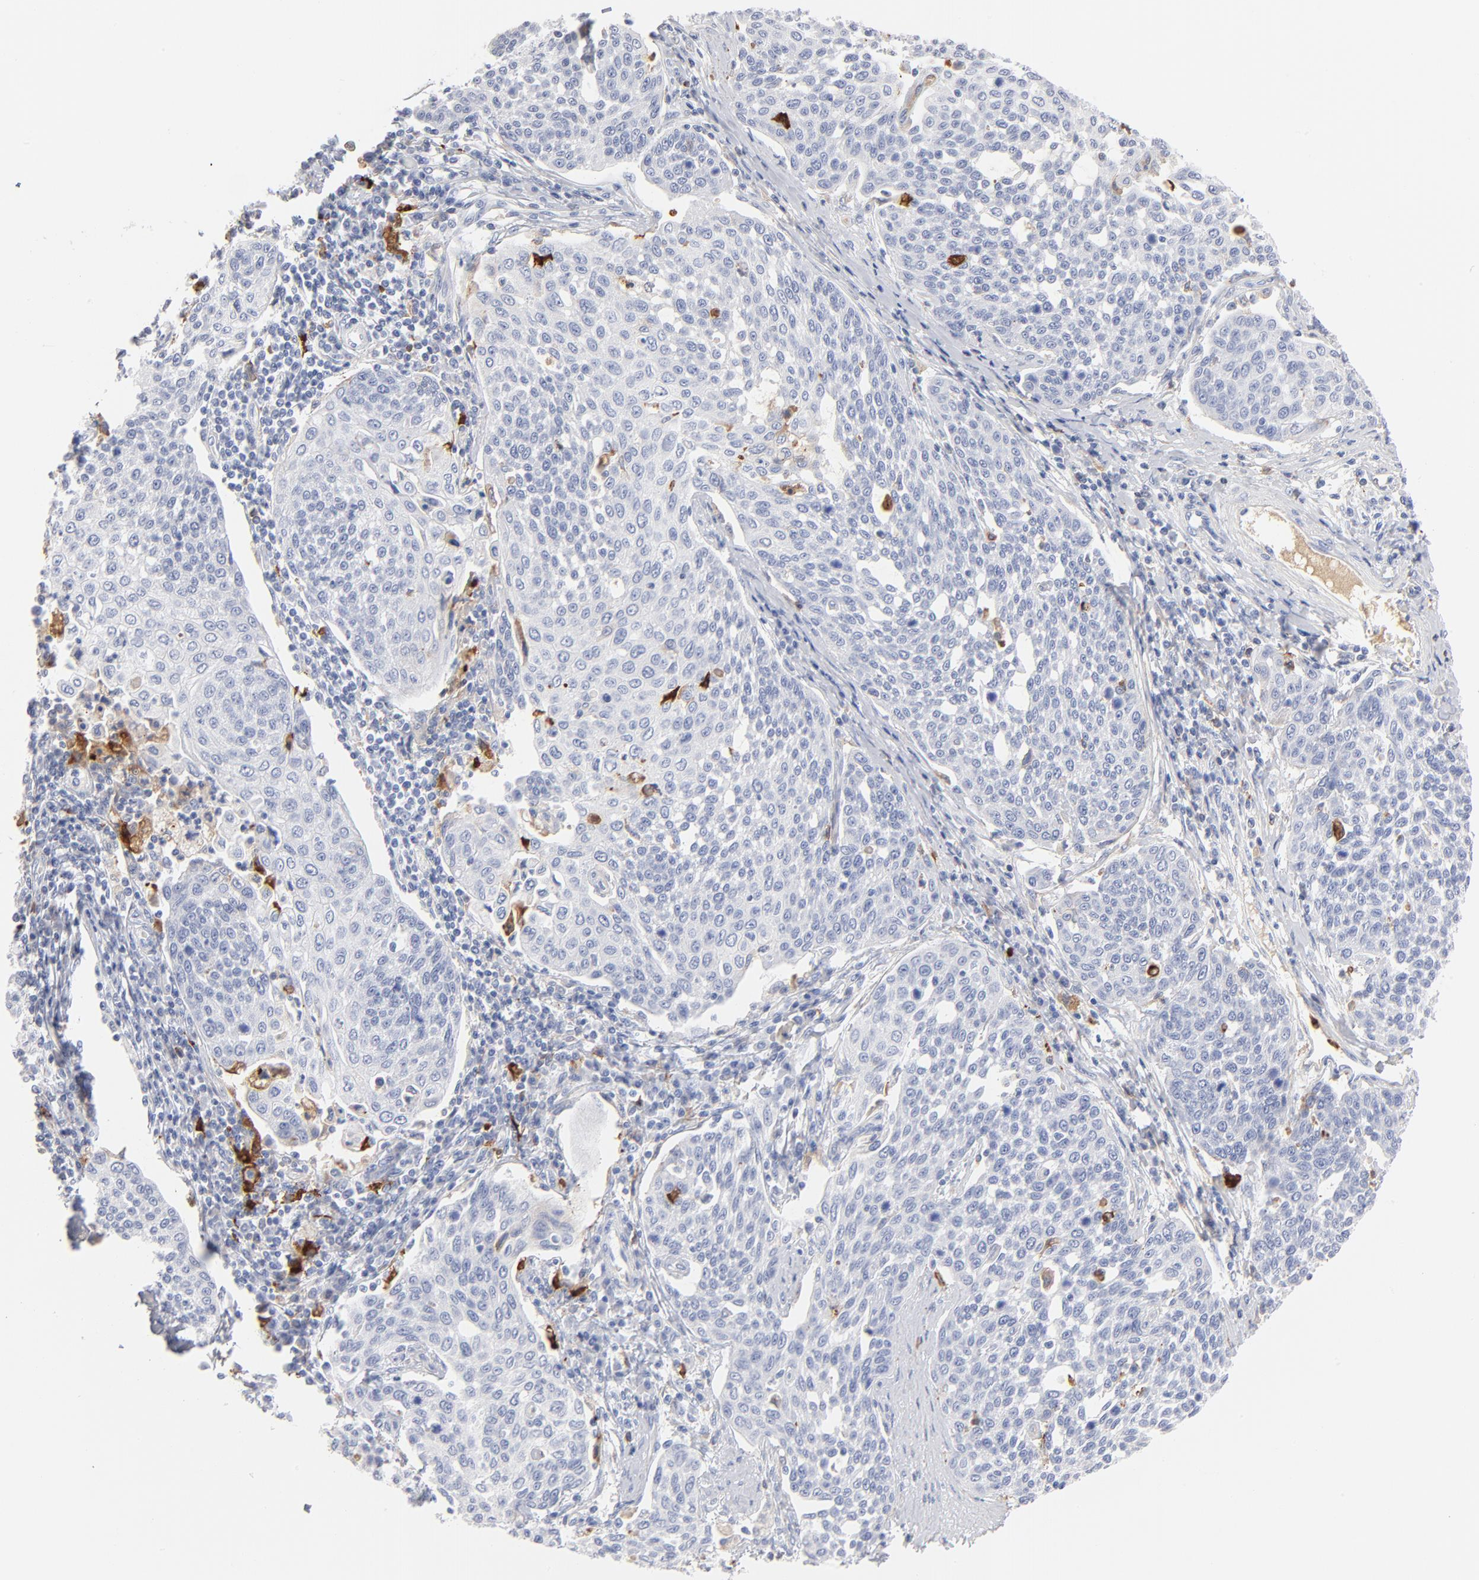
{"staining": {"intensity": "negative", "quantity": "none", "location": "none"}, "tissue": "cervical cancer", "cell_type": "Tumor cells", "image_type": "cancer", "snomed": [{"axis": "morphology", "description": "Squamous cell carcinoma, NOS"}, {"axis": "topography", "description": "Cervix"}], "caption": "An immunohistochemistry (IHC) micrograph of cervical cancer is shown. There is no staining in tumor cells of cervical cancer.", "gene": "APOH", "patient": {"sex": "female", "age": 34}}